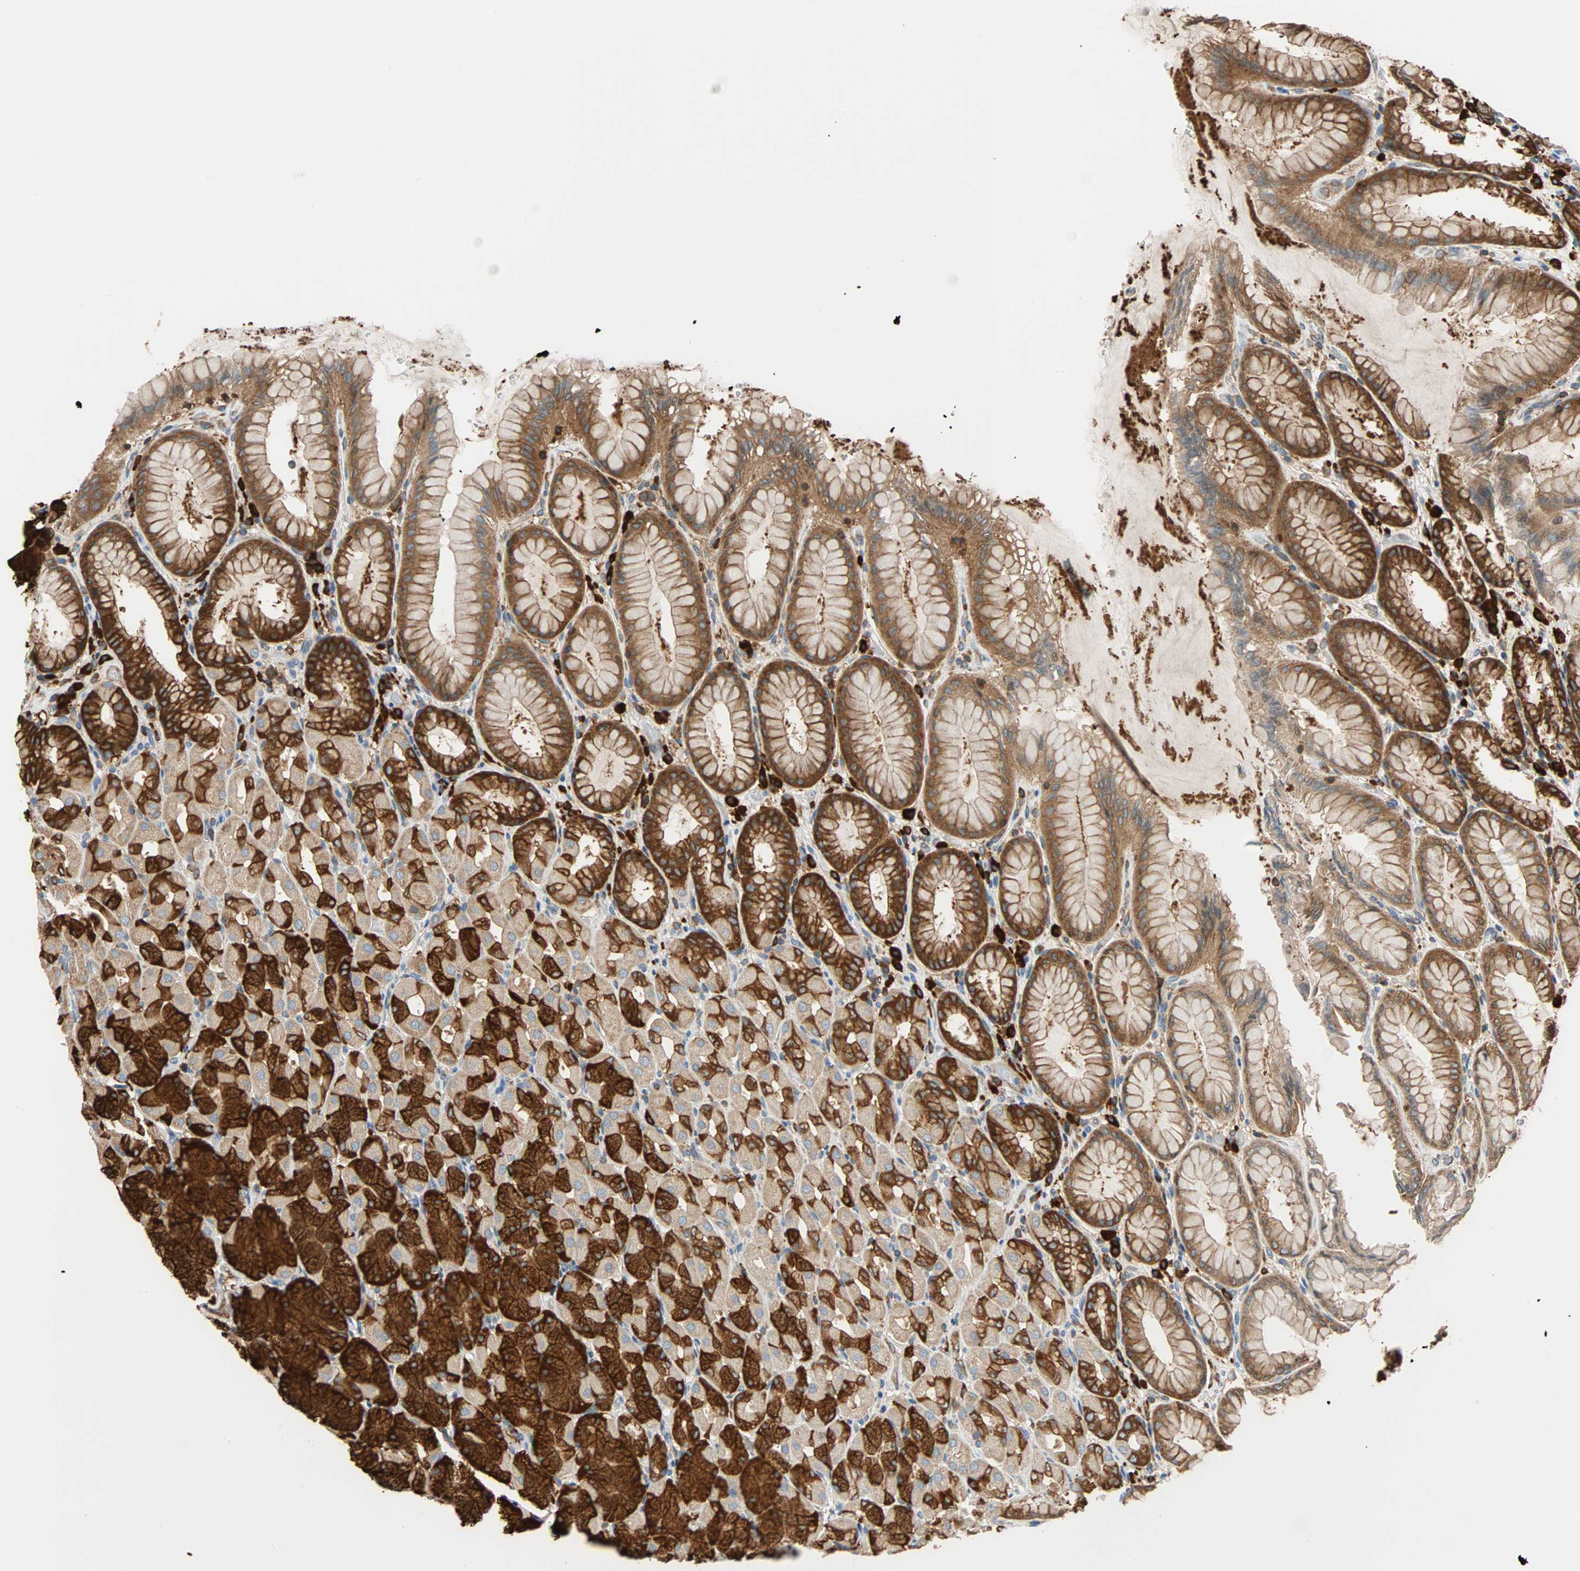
{"staining": {"intensity": "strong", "quantity": ">75%", "location": "cytoplasmic/membranous"}, "tissue": "stomach", "cell_type": "Glandular cells", "image_type": "normal", "snomed": [{"axis": "morphology", "description": "Normal tissue, NOS"}, {"axis": "topography", "description": "Stomach, upper"}], "caption": "Stomach stained with DAB (3,3'-diaminobenzidine) immunohistochemistry (IHC) demonstrates high levels of strong cytoplasmic/membranous positivity in about >75% of glandular cells.", "gene": "EEF2", "patient": {"sex": "female", "age": 56}}